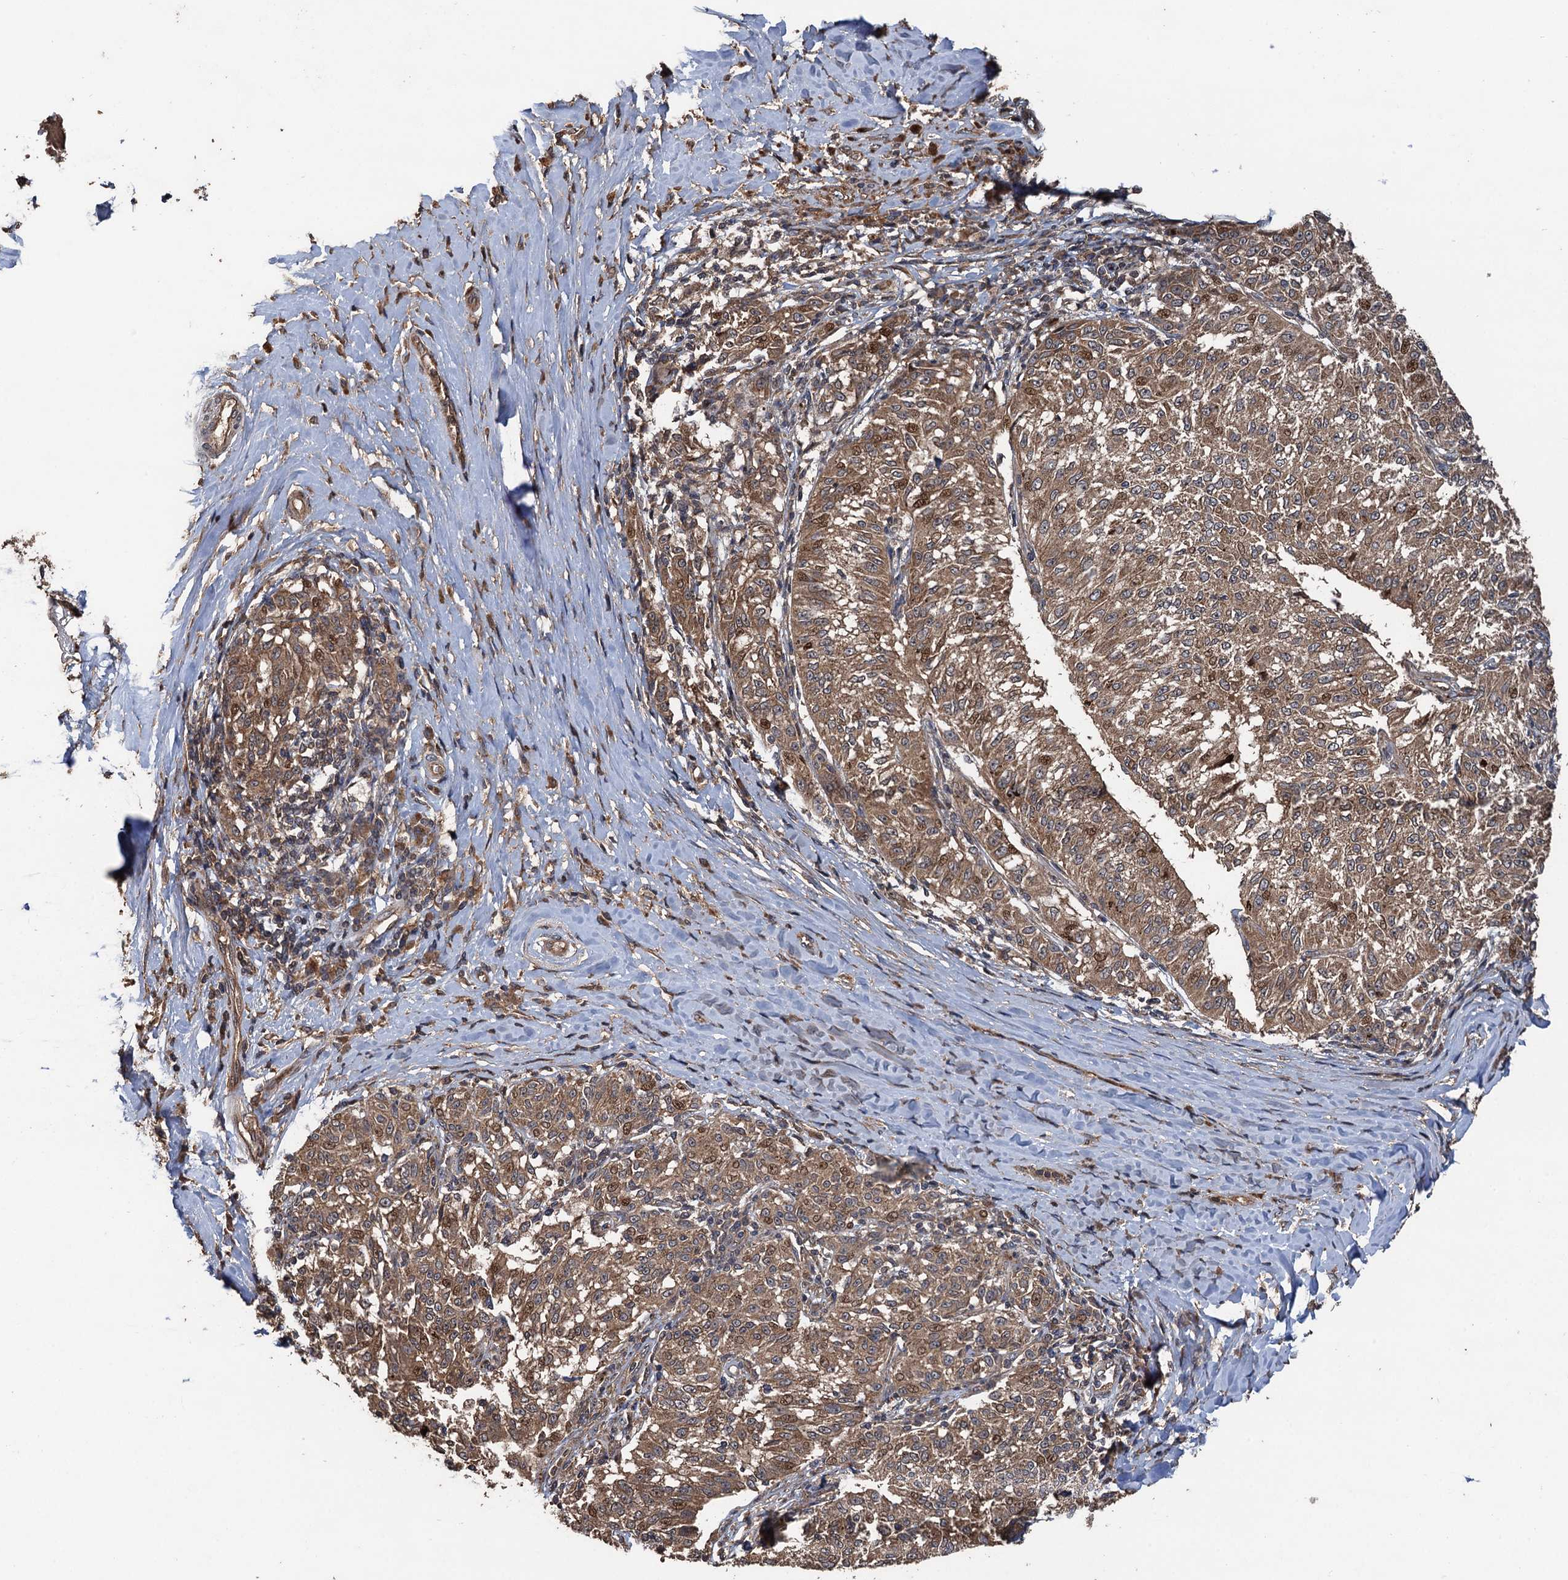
{"staining": {"intensity": "moderate", "quantity": ">75%", "location": "cytoplasmic/membranous,nuclear"}, "tissue": "melanoma", "cell_type": "Tumor cells", "image_type": "cancer", "snomed": [{"axis": "morphology", "description": "Malignant melanoma, NOS"}, {"axis": "topography", "description": "Skin"}], "caption": "IHC photomicrograph of melanoma stained for a protein (brown), which shows medium levels of moderate cytoplasmic/membranous and nuclear expression in approximately >75% of tumor cells.", "gene": "TMEM39B", "patient": {"sex": "female", "age": 72}}